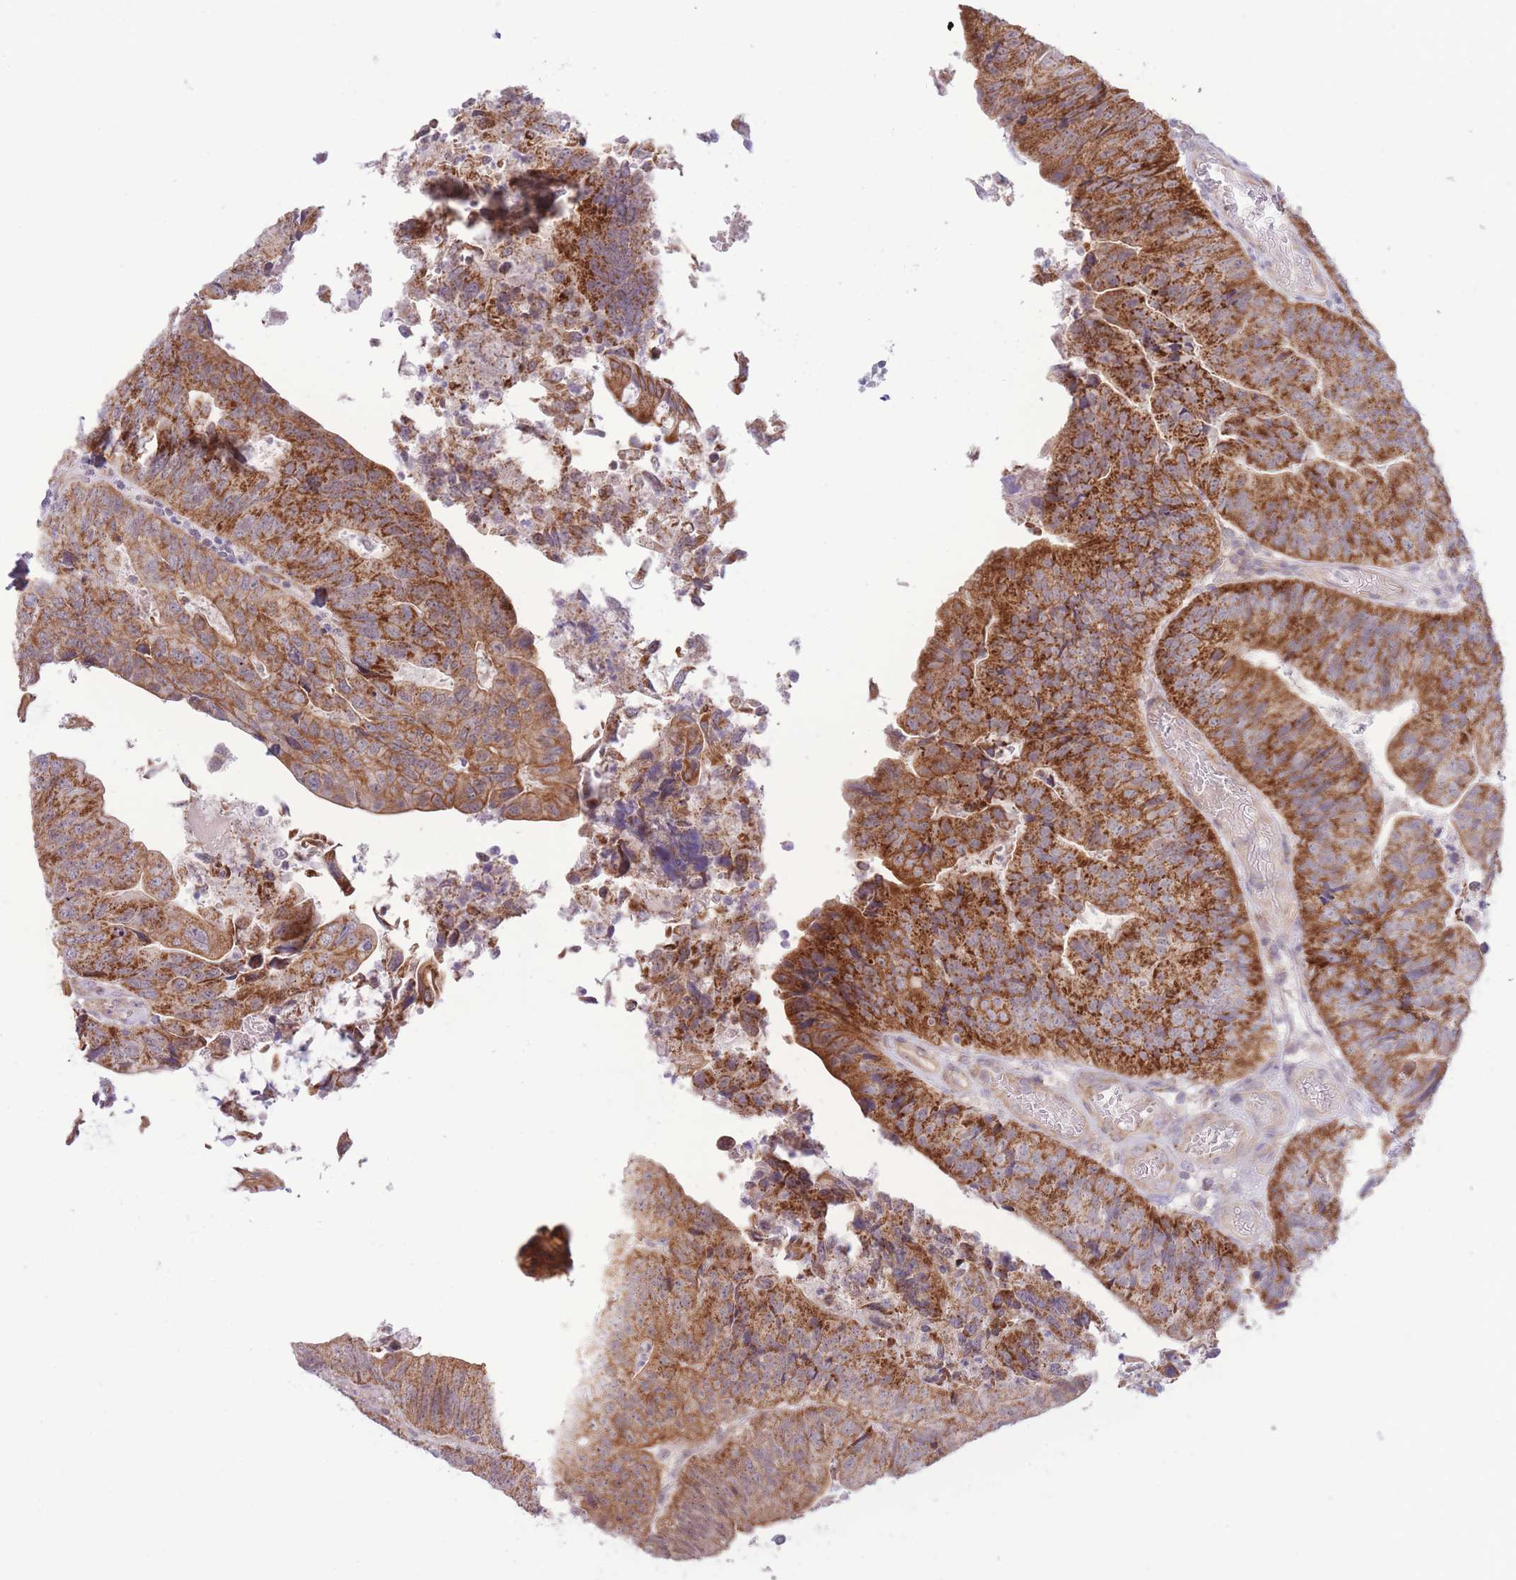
{"staining": {"intensity": "moderate", "quantity": ">75%", "location": "cytoplasmic/membranous"}, "tissue": "colorectal cancer", "cell_type": "Tumor cells", "image_type": "cancer", "snomed": [{"axis": "morphology", "description": "Adenocarcinoma, NOS"}, {"axis": "topography", "description": "Colon"}], "caption": "Moderate cytoplasmic/membranous protein positivity is seen in about >75% of tumor cells in adenocarcinoma (colorectal).", "gene": "MRPS31", "patient": {"sex": "female", "age": 67}}